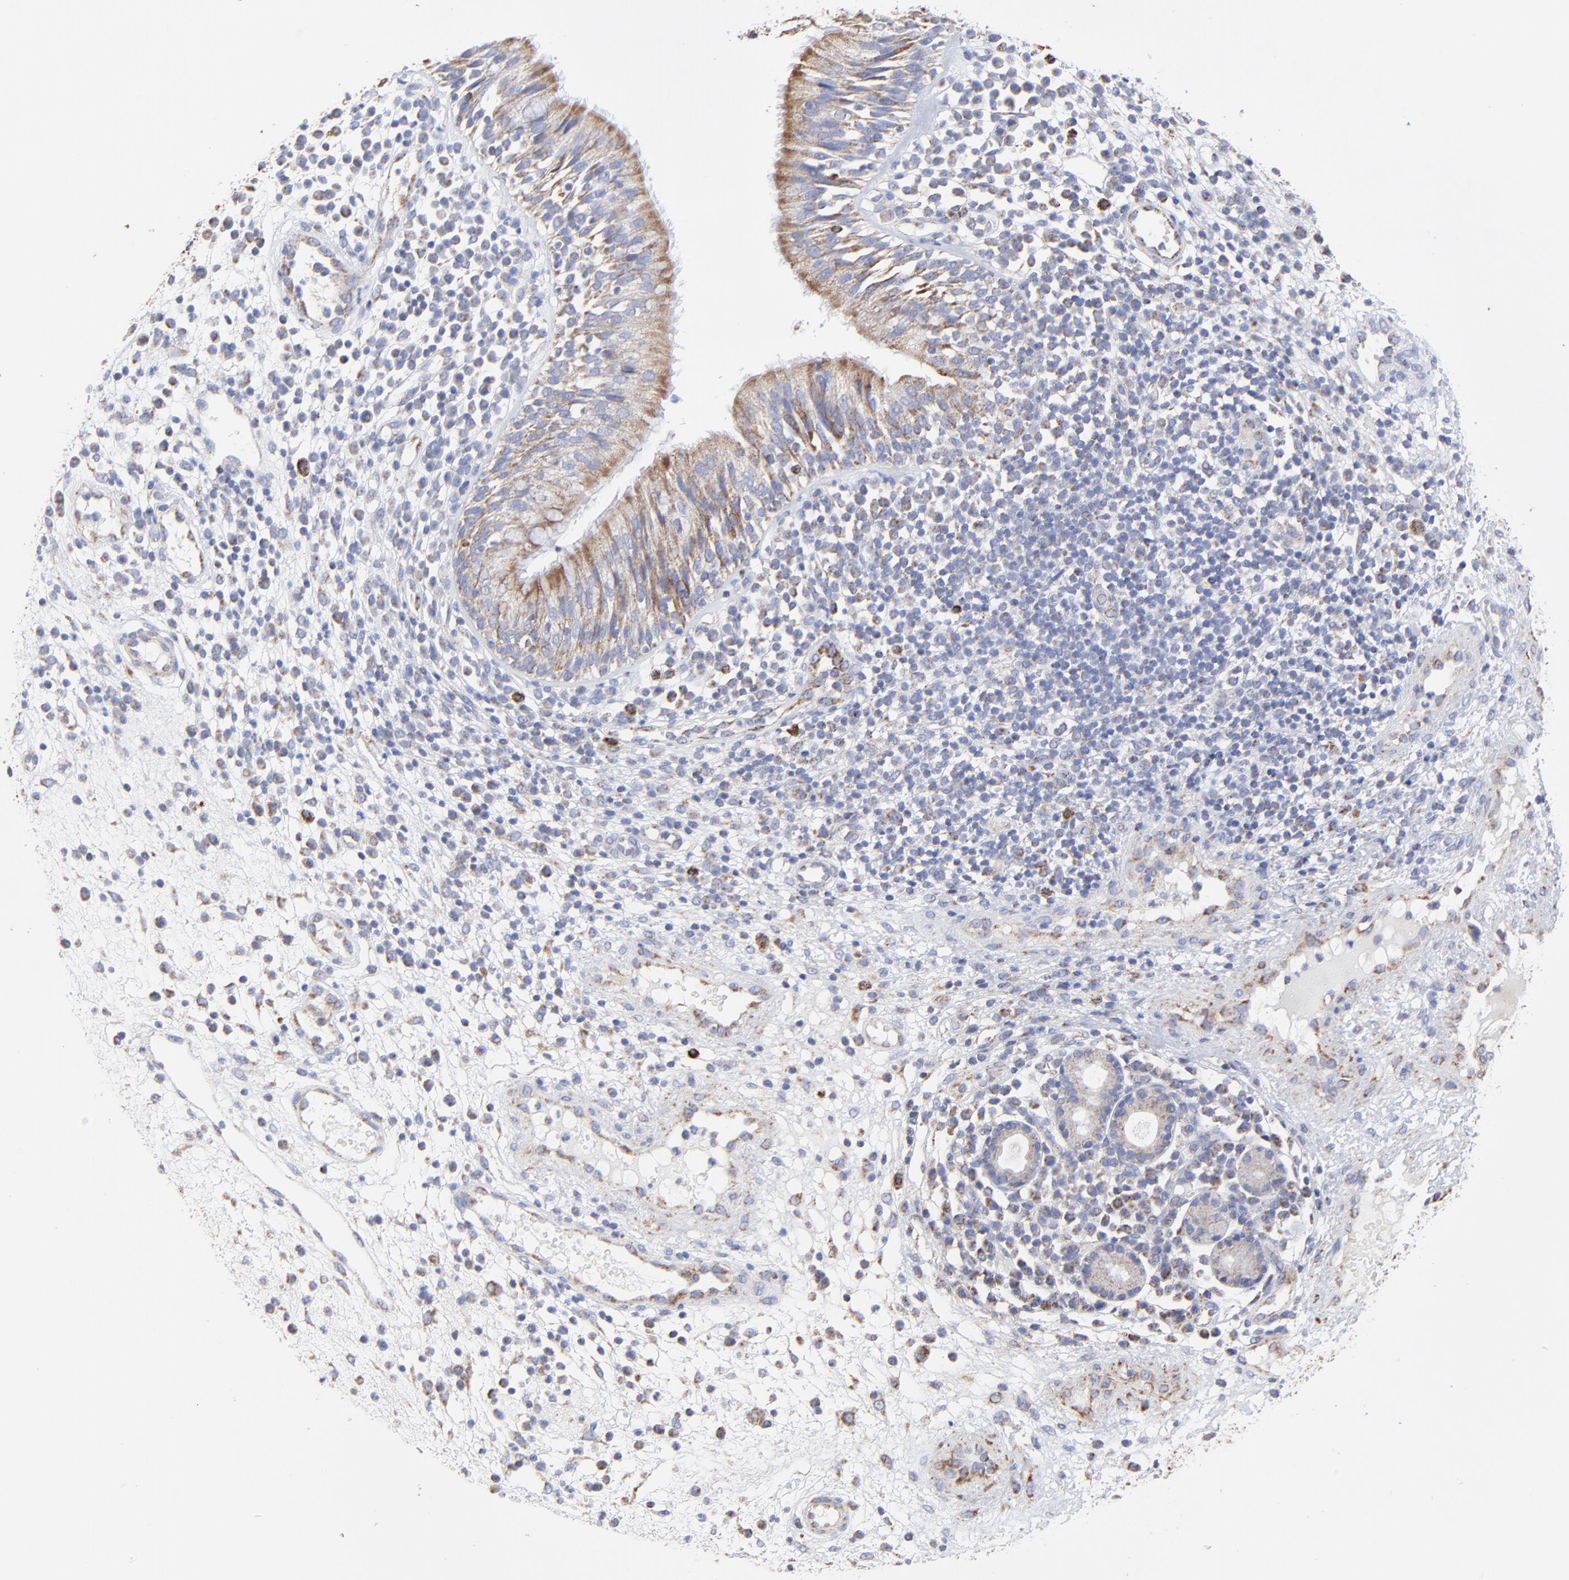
{"staining": {"intensity": "moderate", "quantity": ">75%", "location": "cytoplasmic/membranous"}, "tissue": "nasopharynx", "cell_type": "Respiratory epithelial cells", "image_type": "normal", "snomed": [{"axis": "morphology", "description": "Normal tissue, NOS"}, {"axis": "morphology", "description": "Inflammation, NOS"}, {"axis": "morphology", "description": "Malignant melanoma, Metastatic site"}, {"axis": "topography", "description": "Nasopharynx"}], "caption": "Protein analysis of benign nasopharynx shows moderate cytoplasmic/membranous expression in approximately >75% of respiratory epithelial cells. The protein is shown in brown color, while the nuclei are stained blue.", "gene": "PINK1", "patient": {"sex": "female", "age": 55}}